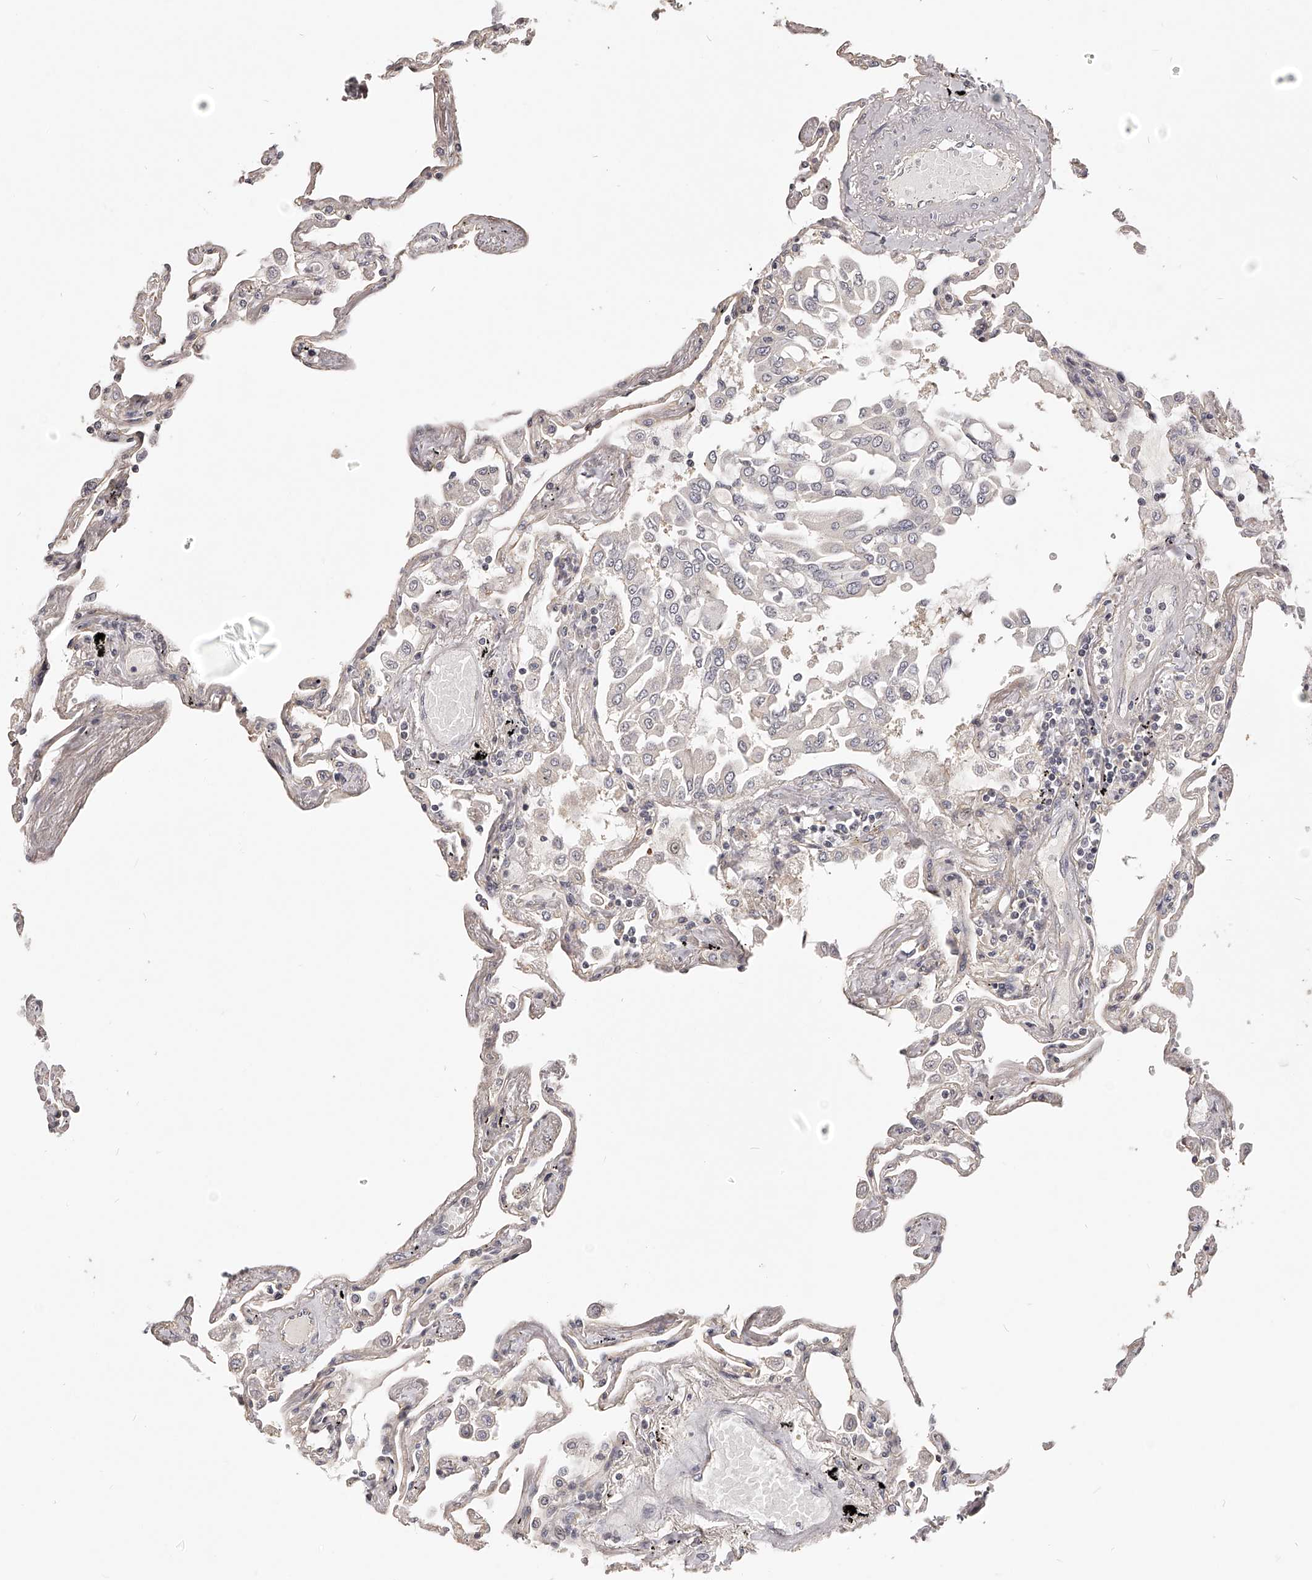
{"staining": {"intensity": "weak", "quantity": "25%-75%", "location": "cytoplasmic/membranous"}, "tissue": "lung", "cell_type": "Alveolar cells", "image_type": "normal", "snomed": [{"axis": "morphology", "description": "Normal tissue, NOS"}, {"axis": "topography", "description": "Lung"}], "caption": "IHC micrograph of unremarkable lung: human lung stained using IHC exhibits low levels of weak protein expression localized specifically in the cytoplasmic/membranous of alveolar cells, appearing as a cytoplasmic/membranous brown color.", "gene": "ZNF582", "patient": {"sex": "female", "age": 67}}